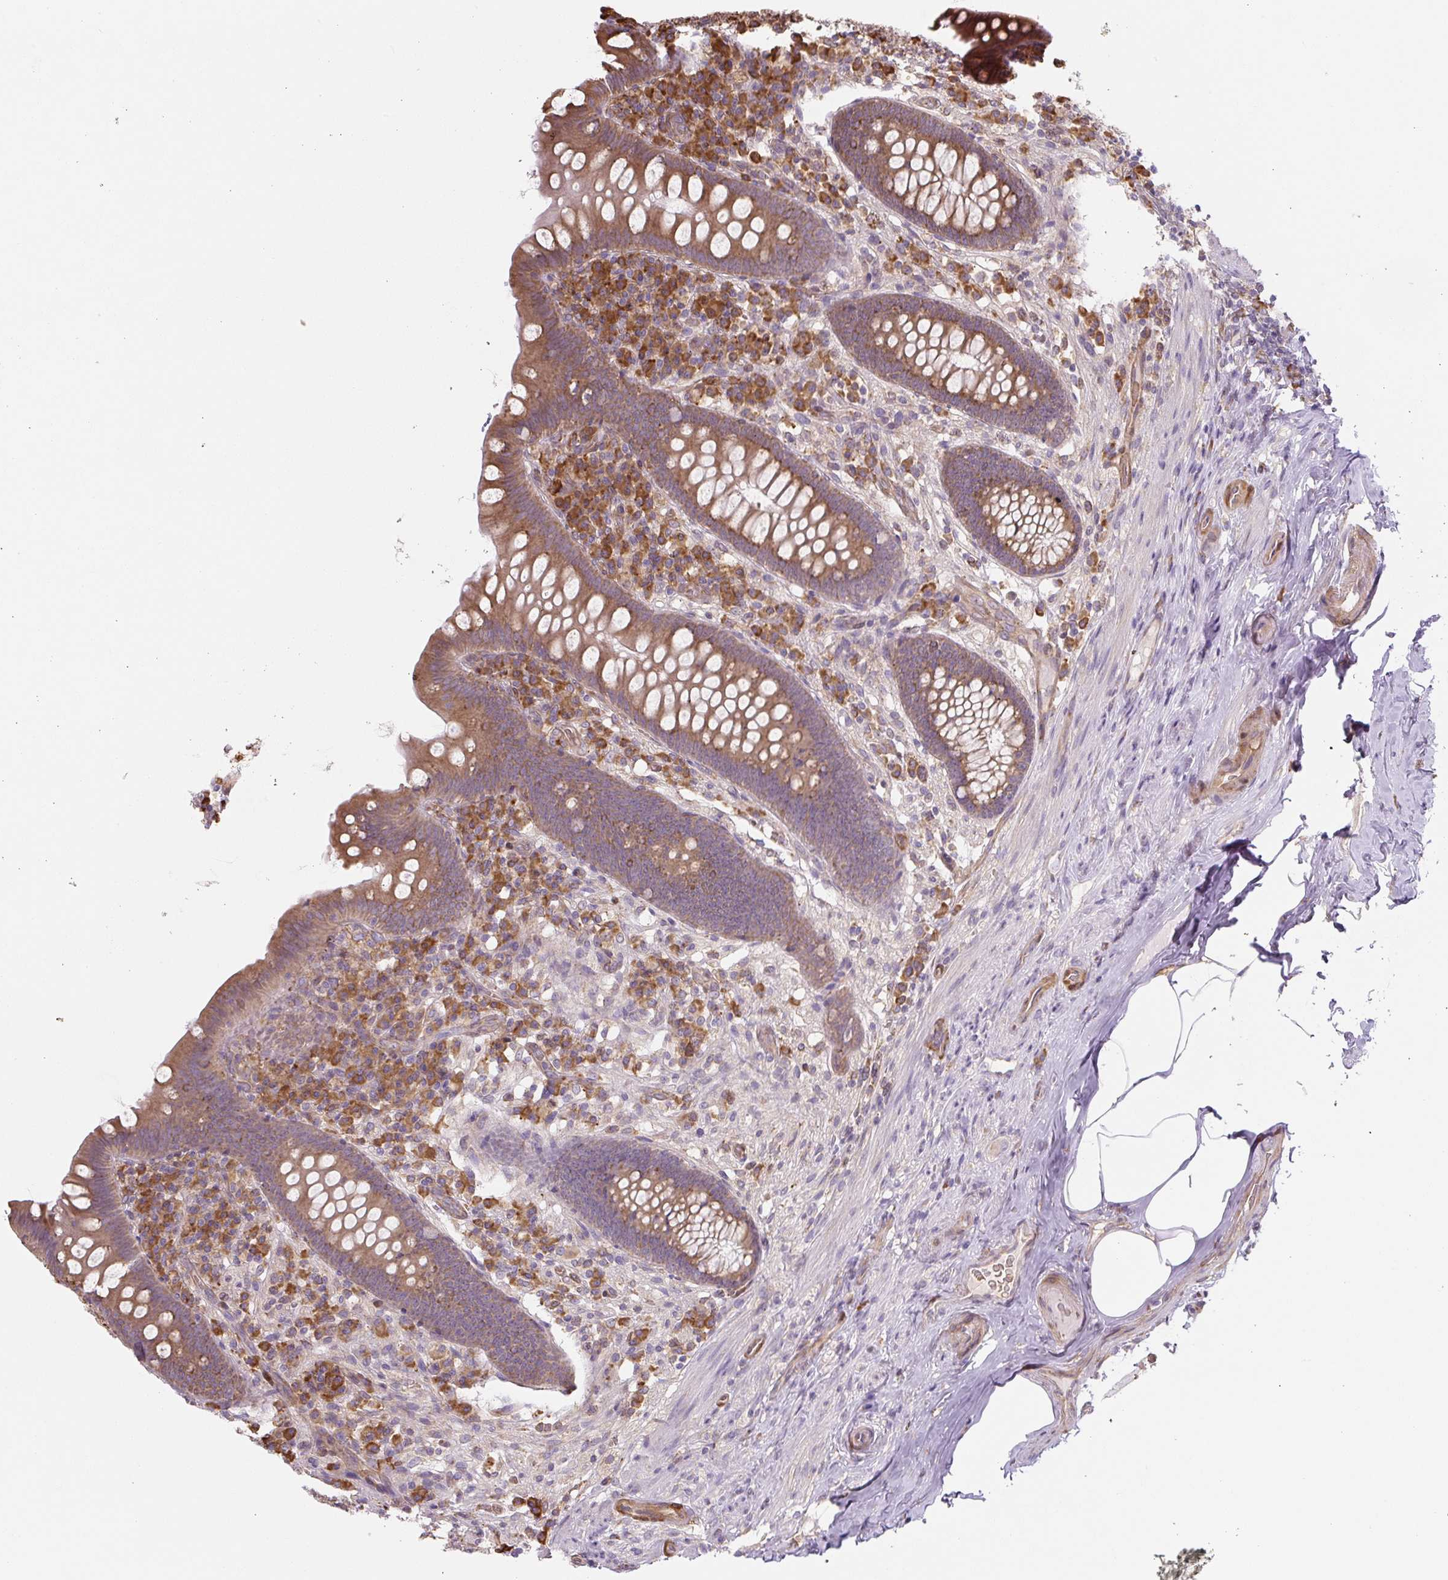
{"staining": {"intensity": "moderate", "quantity": "25%-75%", "location": "cytoplasmic/membranous"}, "tissue": "appendix", "cell_type": "Glandular cells", "image_type": "normal", "snomed": [{"axis": "morphology", "description": "Normal tissue, NOS"}, {"axis": "topography", "description": "Appendix"}], "caption": "An immunohistochemistry image of normal tissue is shown. Protein staining in brown labels moderate cytoplasmic/membranous positivity in appendix within glandular cells.", "gene": "RASA1", "patient": {"sex": "male", "age": 71}}